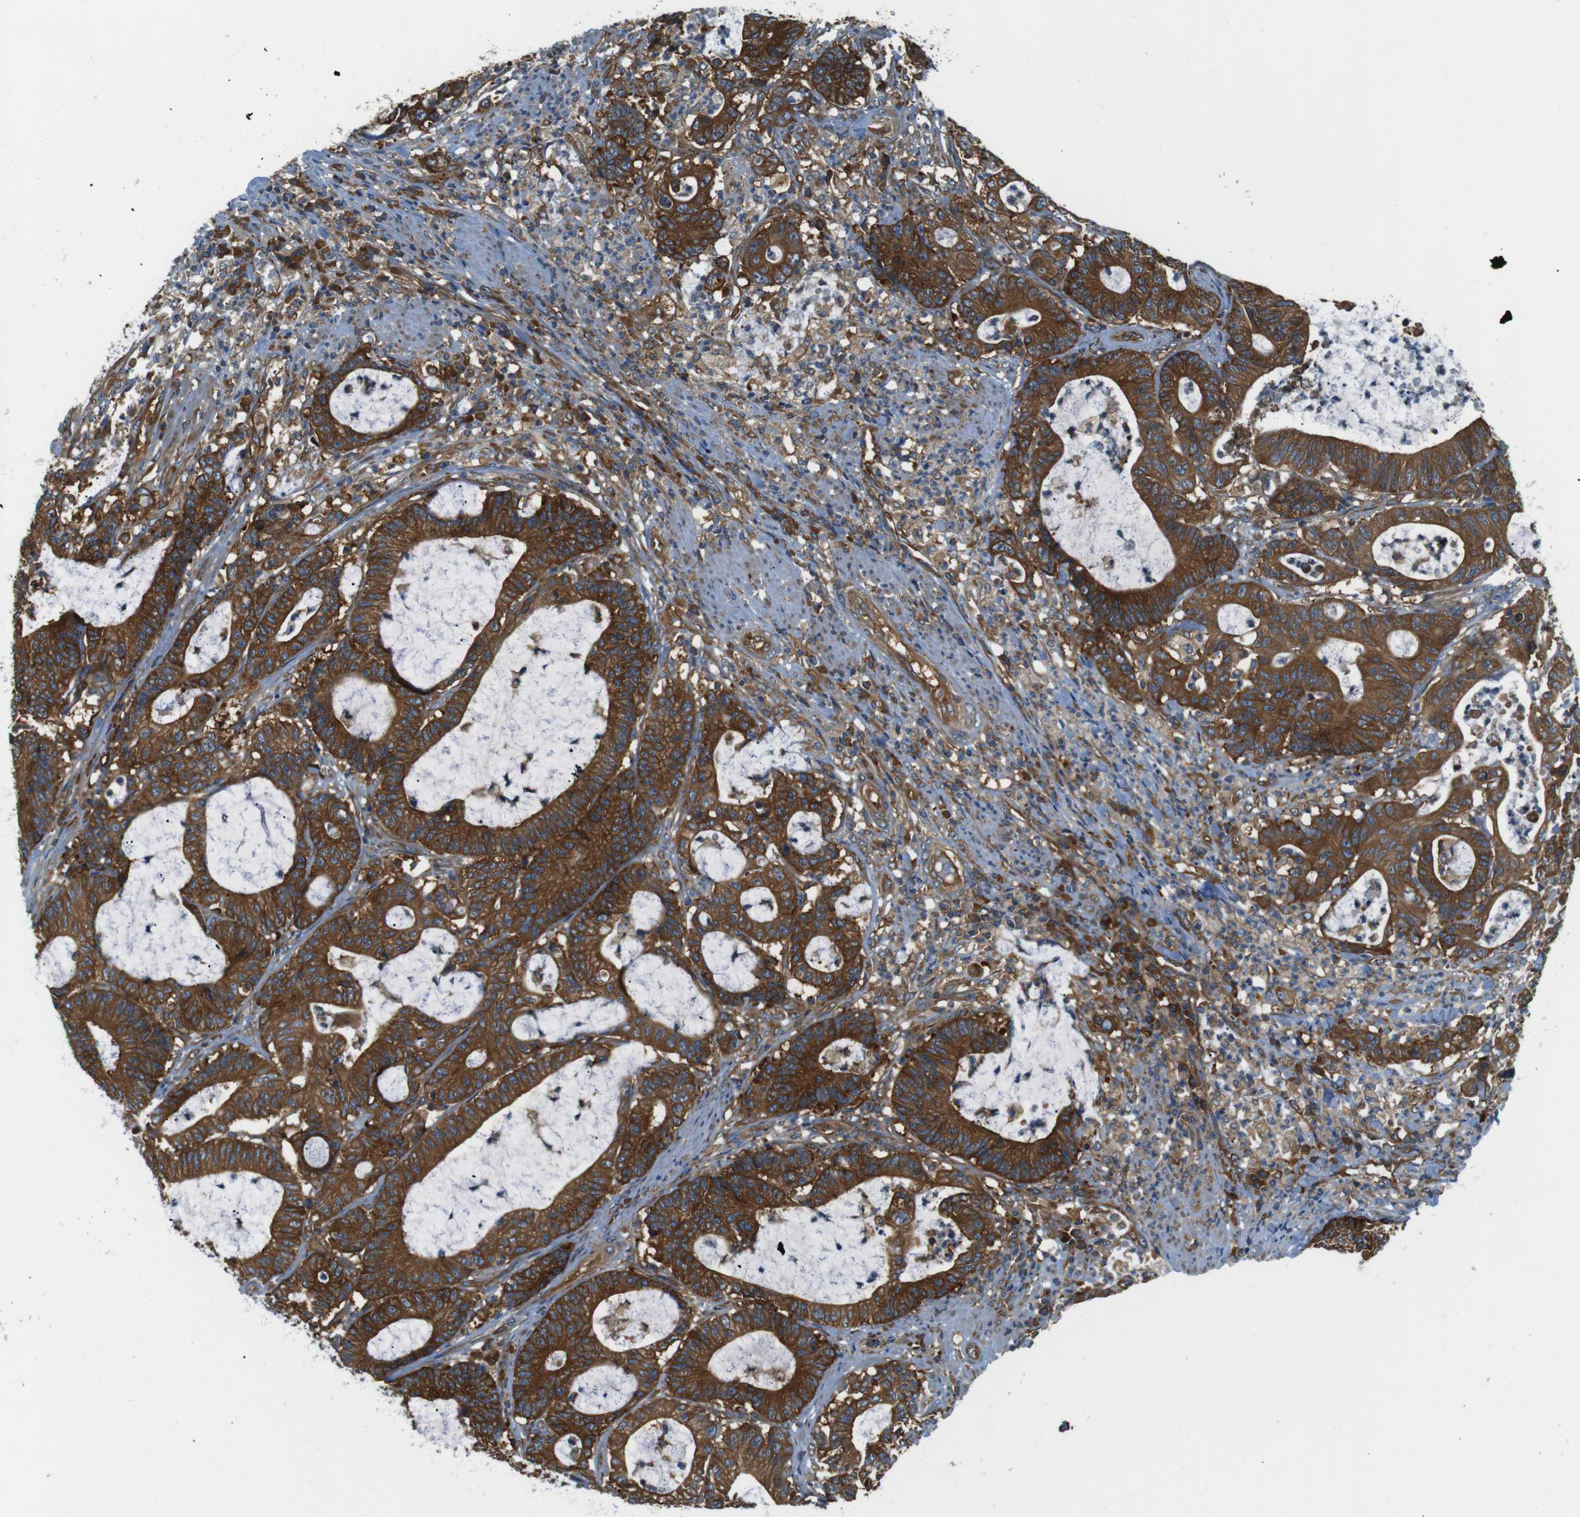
{"staining": {"intensity": "strong", "quantity": ">75%", "location": "cytoplasmic/membranous"}, "tissue": "colorectal cancer", "cell_type": "Tumor cells", "image_type": "cancer", "snomed": [{"axis": "morphology", "description": "Adenocarcinoma, NOS"}, {"axis": "topography", "description": "Colon"}], "caption": "A brown stain shows strong cytoplasmic/membranous positivity of a protein in human colorectal cancer (adenocarcinoma) tumor cells. (DAB = brown stain, brightfield microscopy at high magnification).", "gene": "TSC1", "patient": {"sex": "female", "age": 84}}